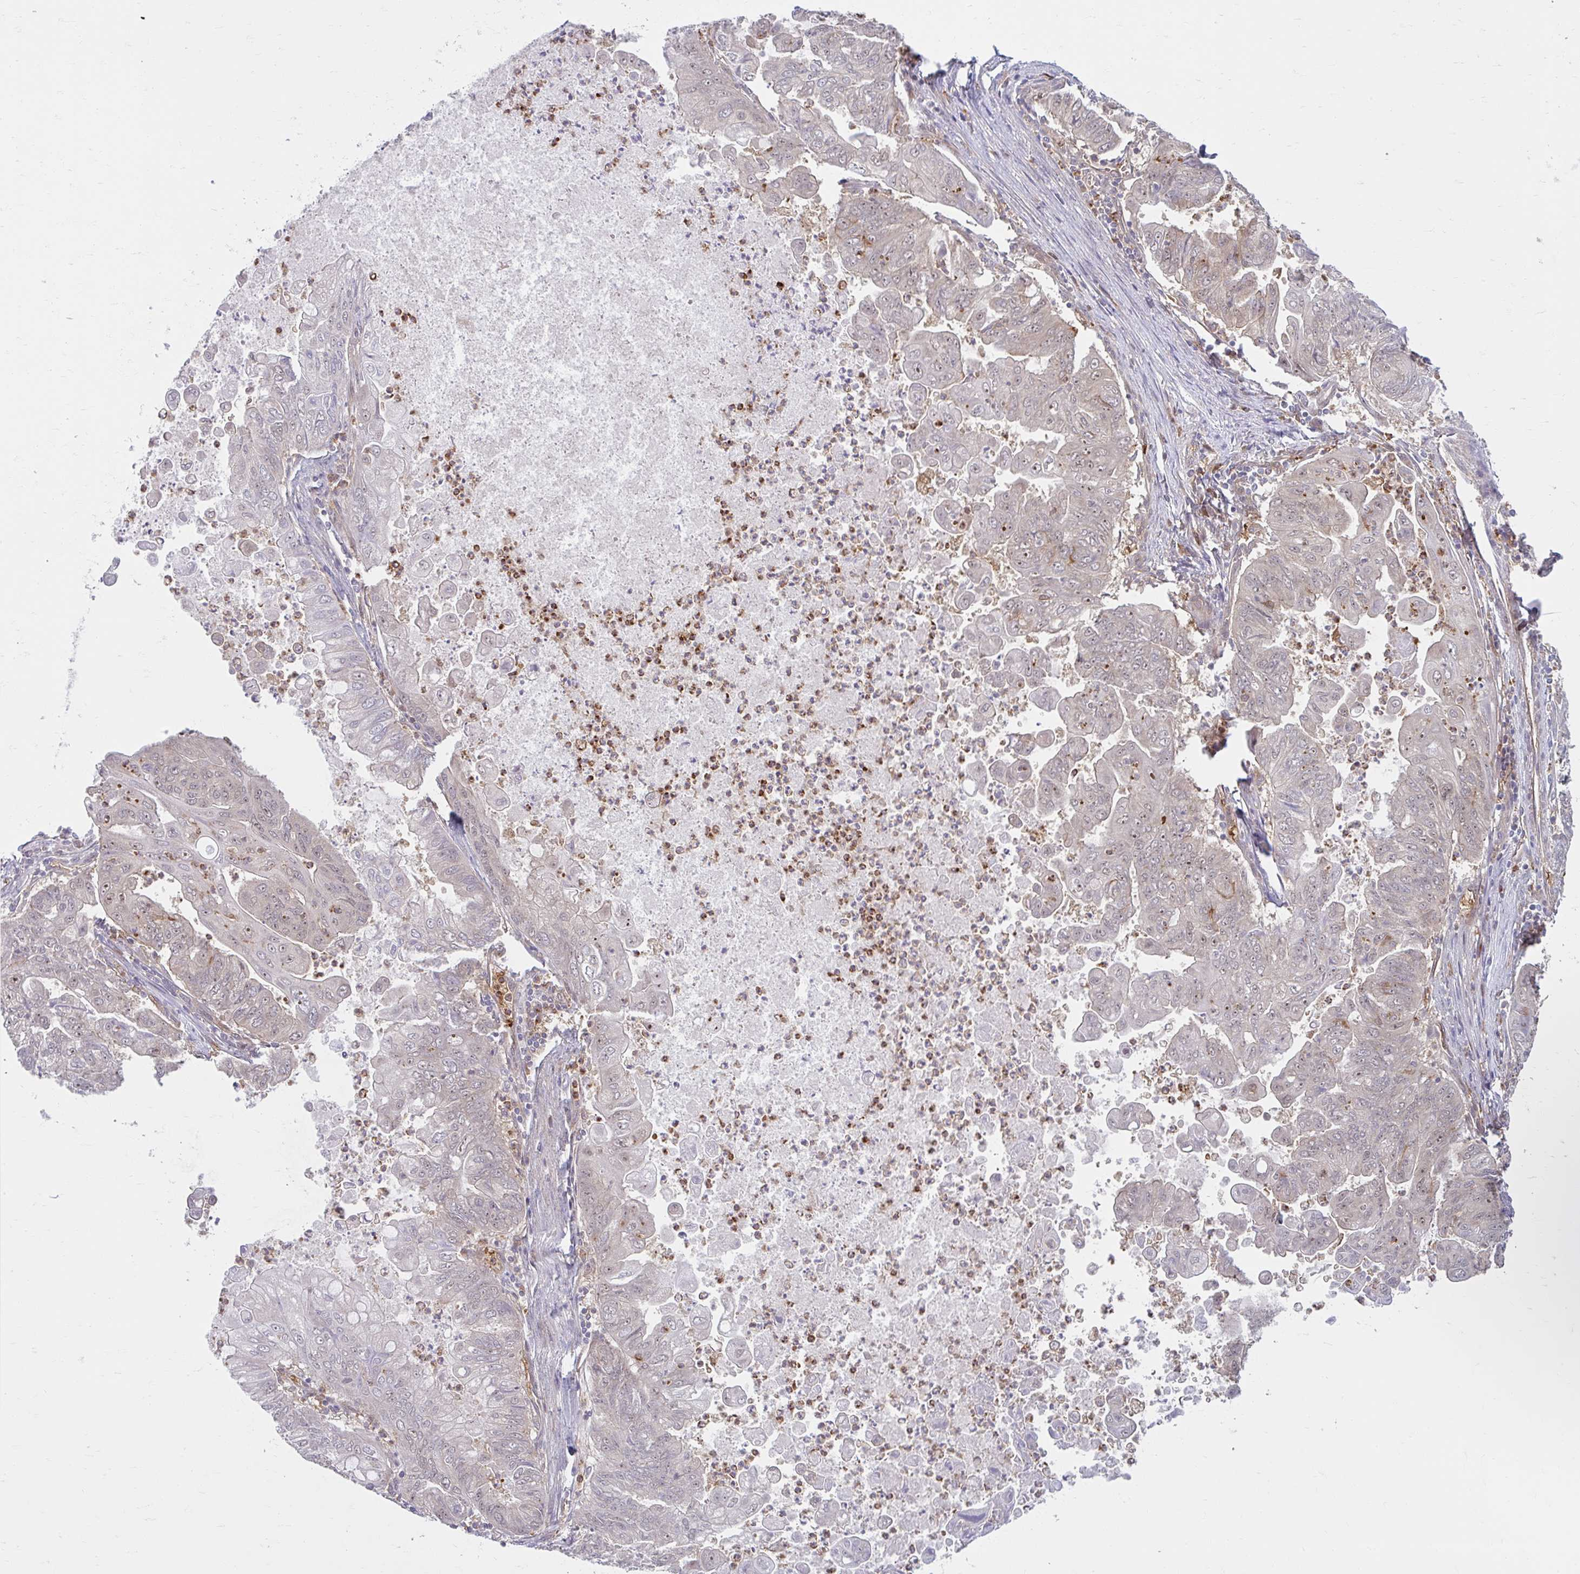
{"staining": {"intensity": "moderate", "quantity": "<25%", "location": "nuclear"}, "tissue": "stomach cancer", "cell_type": "Tumor cells", "image_type": "cancer", "snomed": [{"axis": "morphology", "description": "Adenocarcinoma, NOS"}, {"axis": "topography", "description": "Stomach, upper"}], "caption": "IHC of human stomach cancer (adenocarcinoma) demonstrates low levels of moderate nuclear positivity in approximately <25% of tumor cells.", "gene": "HMBS", "patient": {"sex": "male", "age": 80}}